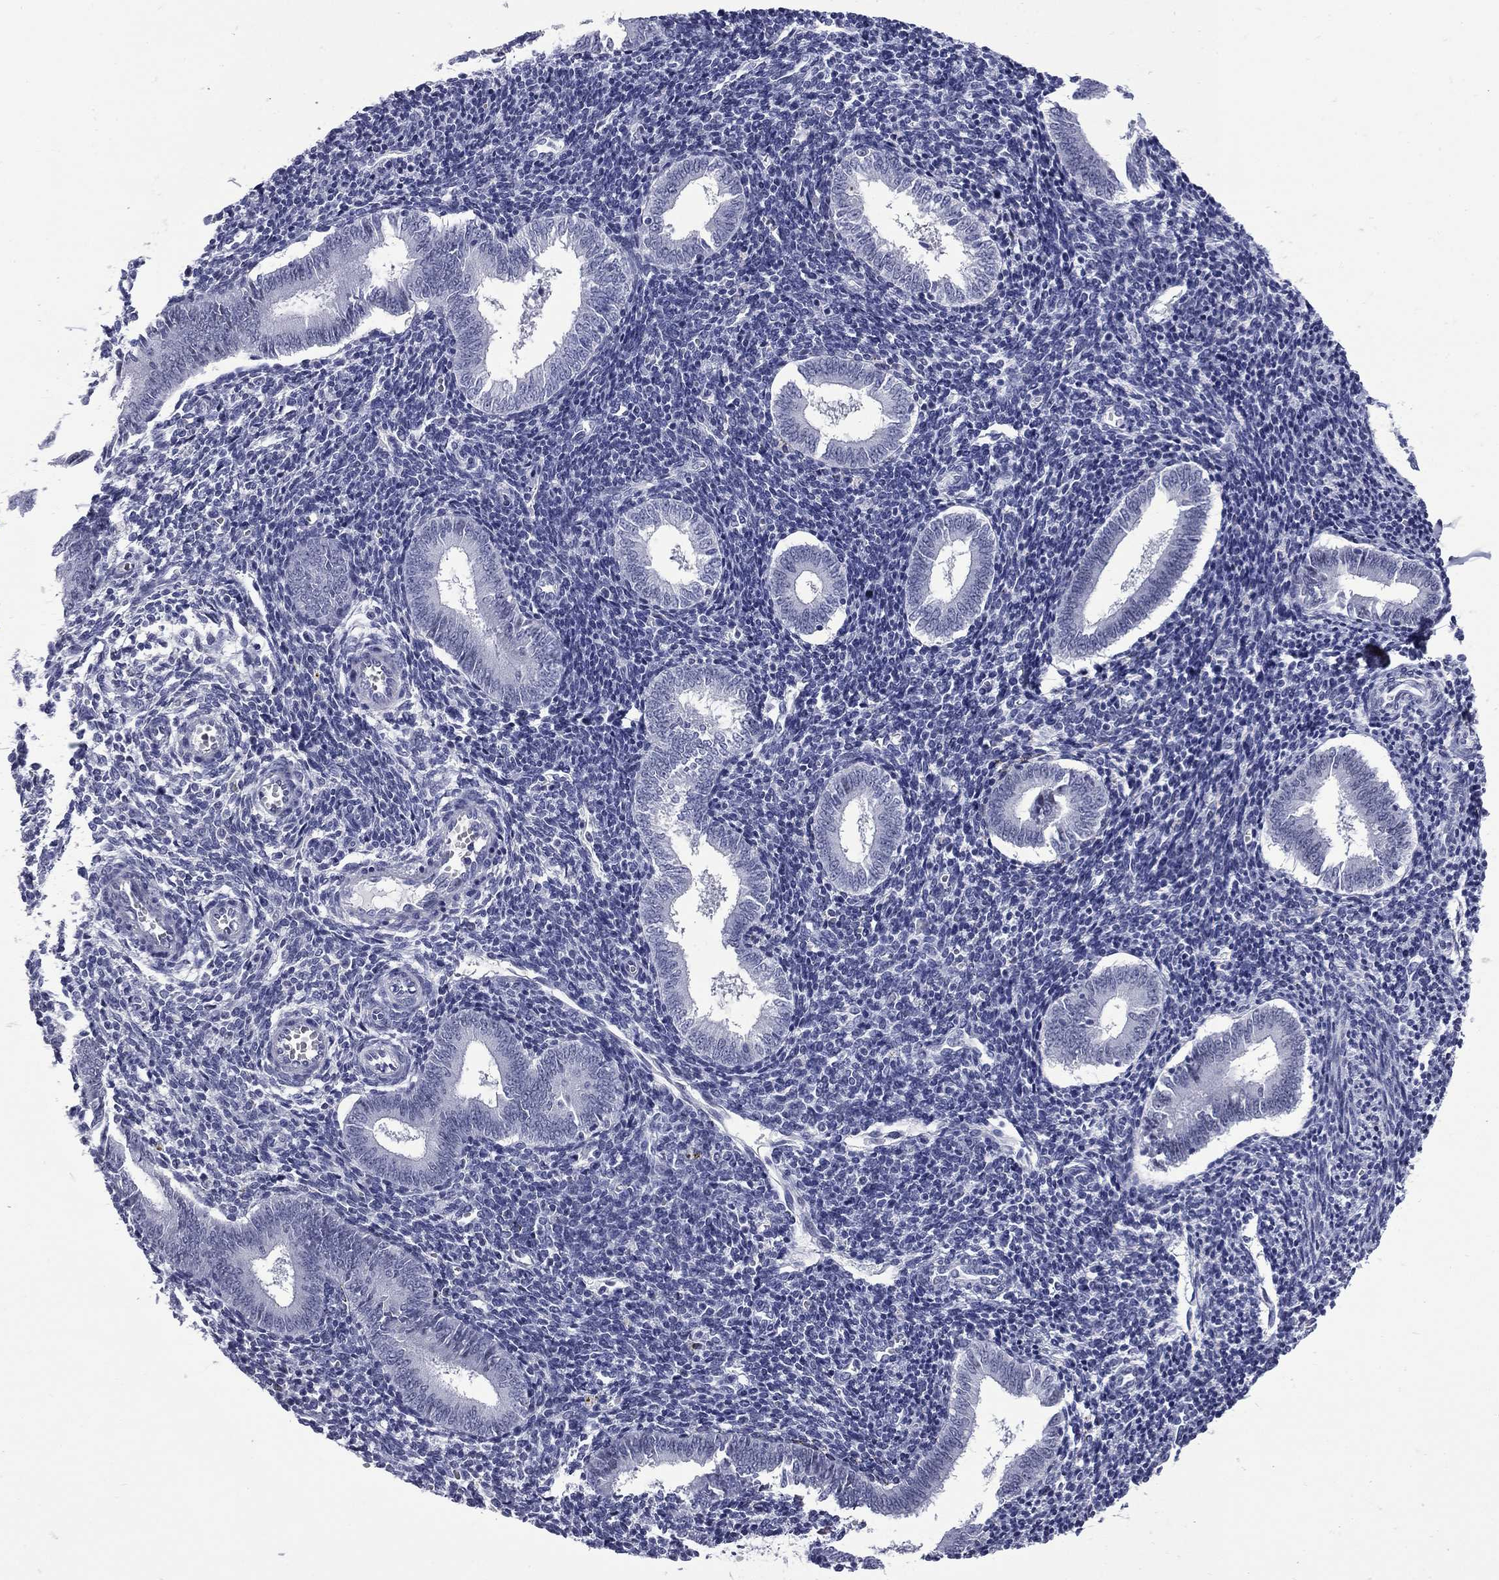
{"staining": {"intensity": "negative", "quantity": "none", "location": "none"}, "tissue": "endometrium", "cell_type": "Cells in endometrial stroma", "image_type": "normal", "snomed": [{"axis": "morphology", "description": "Normal tissue, NOS"}, {"axis": "topography", "description": "Endometrium"}], "caption": "DAB (3,3'-diaminobenzidine) immunohistochemical staining of benign endometrium displays no significant positivity in cells in endometrial stroma.", "gene": "MGARP", "patient": {"sex": "female", "age": 25}}